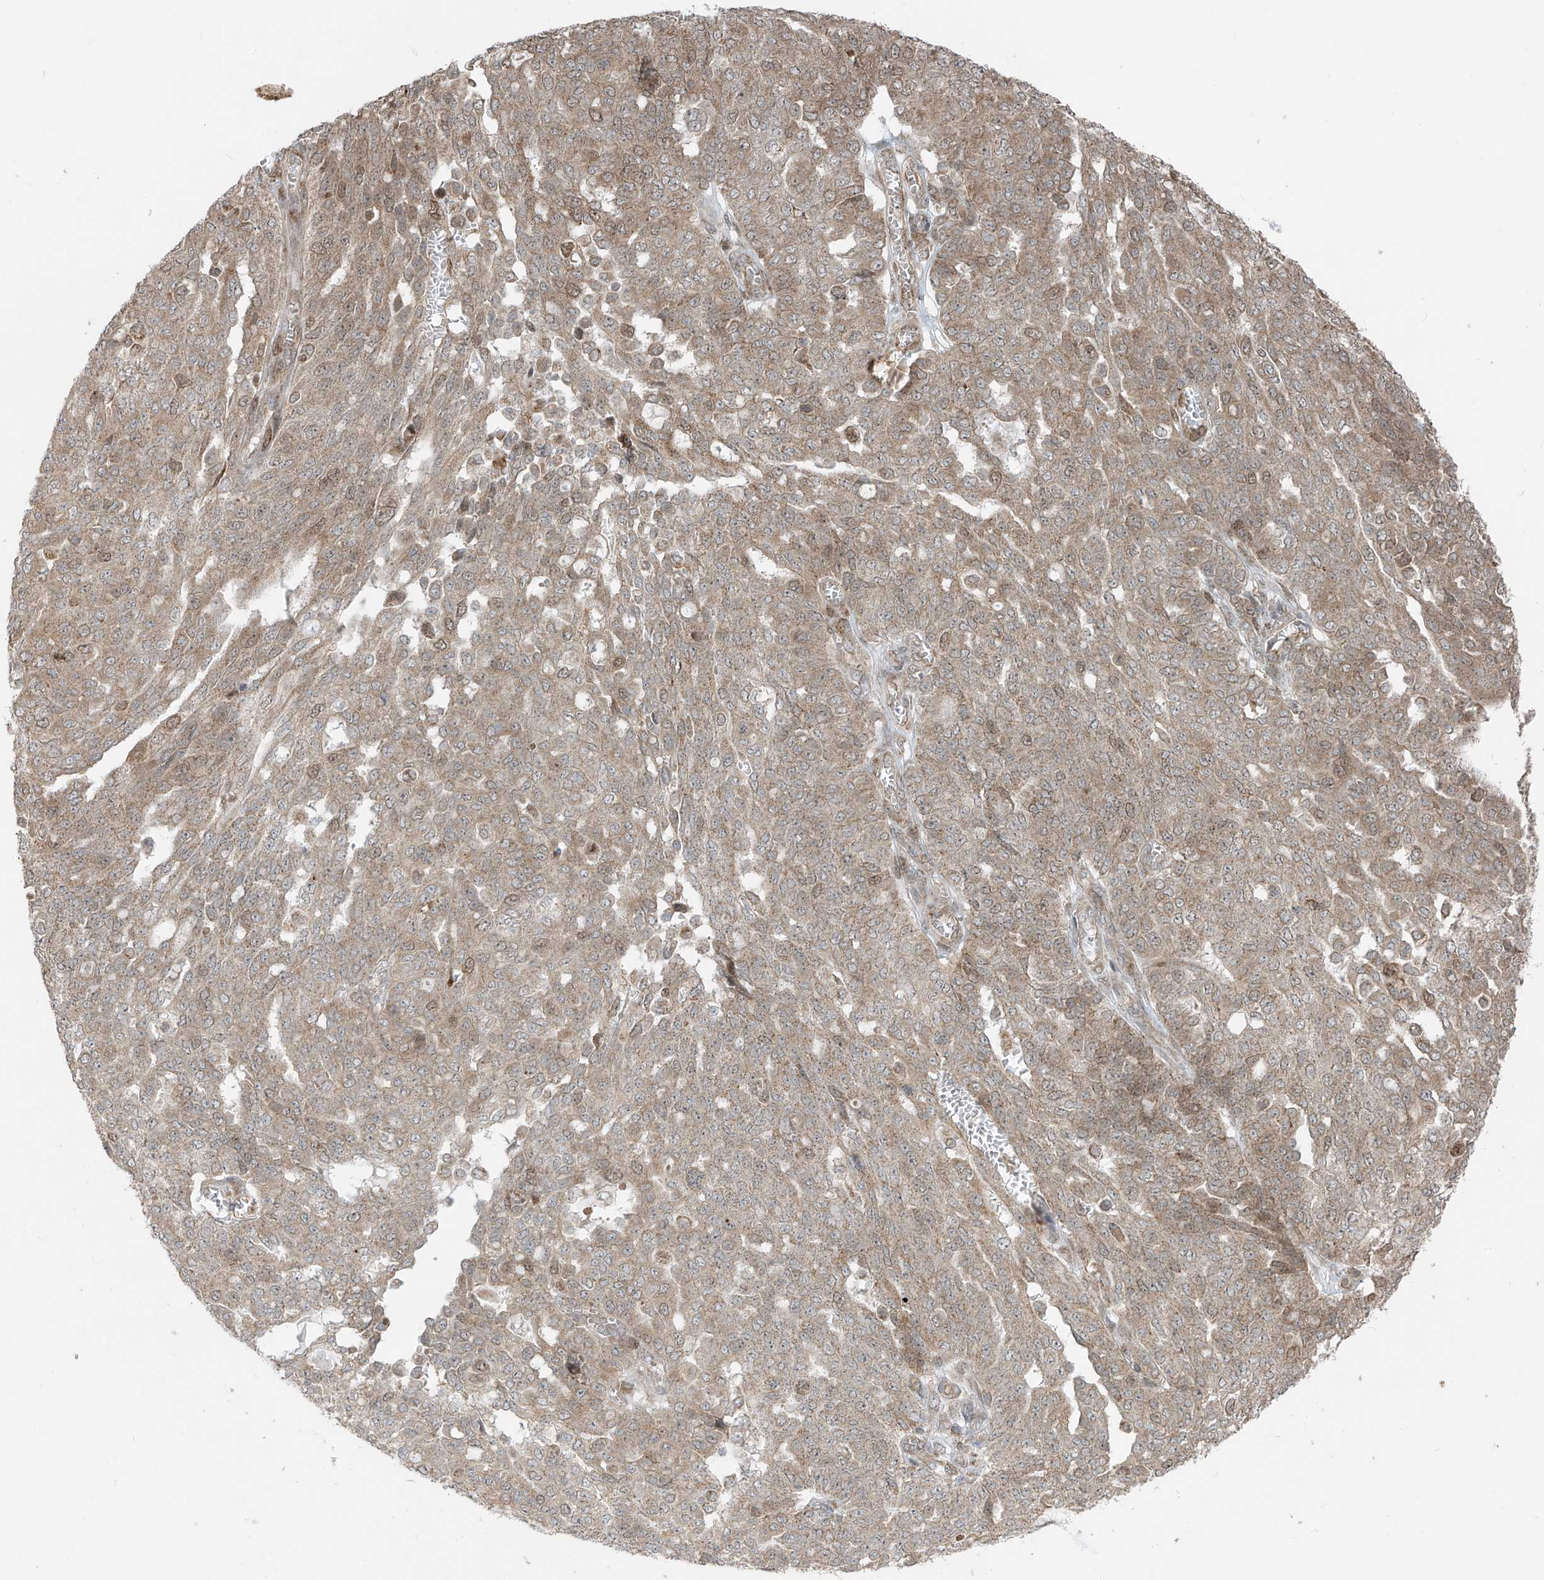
{"staining": {"intensity": "weak", "quantity": ">75%", "location": "cytoplasmic/membranous"}, "tissue": "ovarian cancer", "cell_type": "Tumor cells", "image_type": "cancer", "snomed": [{"axis": "morphology", "description": "Cystadenocarcinoma, serous, NOS"}, {"axis": "topography", "description": "Soft tissue"}, {"axis": "topography", "description": "Ovary"}], "caption": "Serous cystadenocarcinoma (ovarian) was stained to show a protein in brown. There is low levels of weak cytoplasmic/membranous expression in about >75% of tumor cells.", "gene": "PDE11A", "patient": {"sex": "female", "age": 57}}